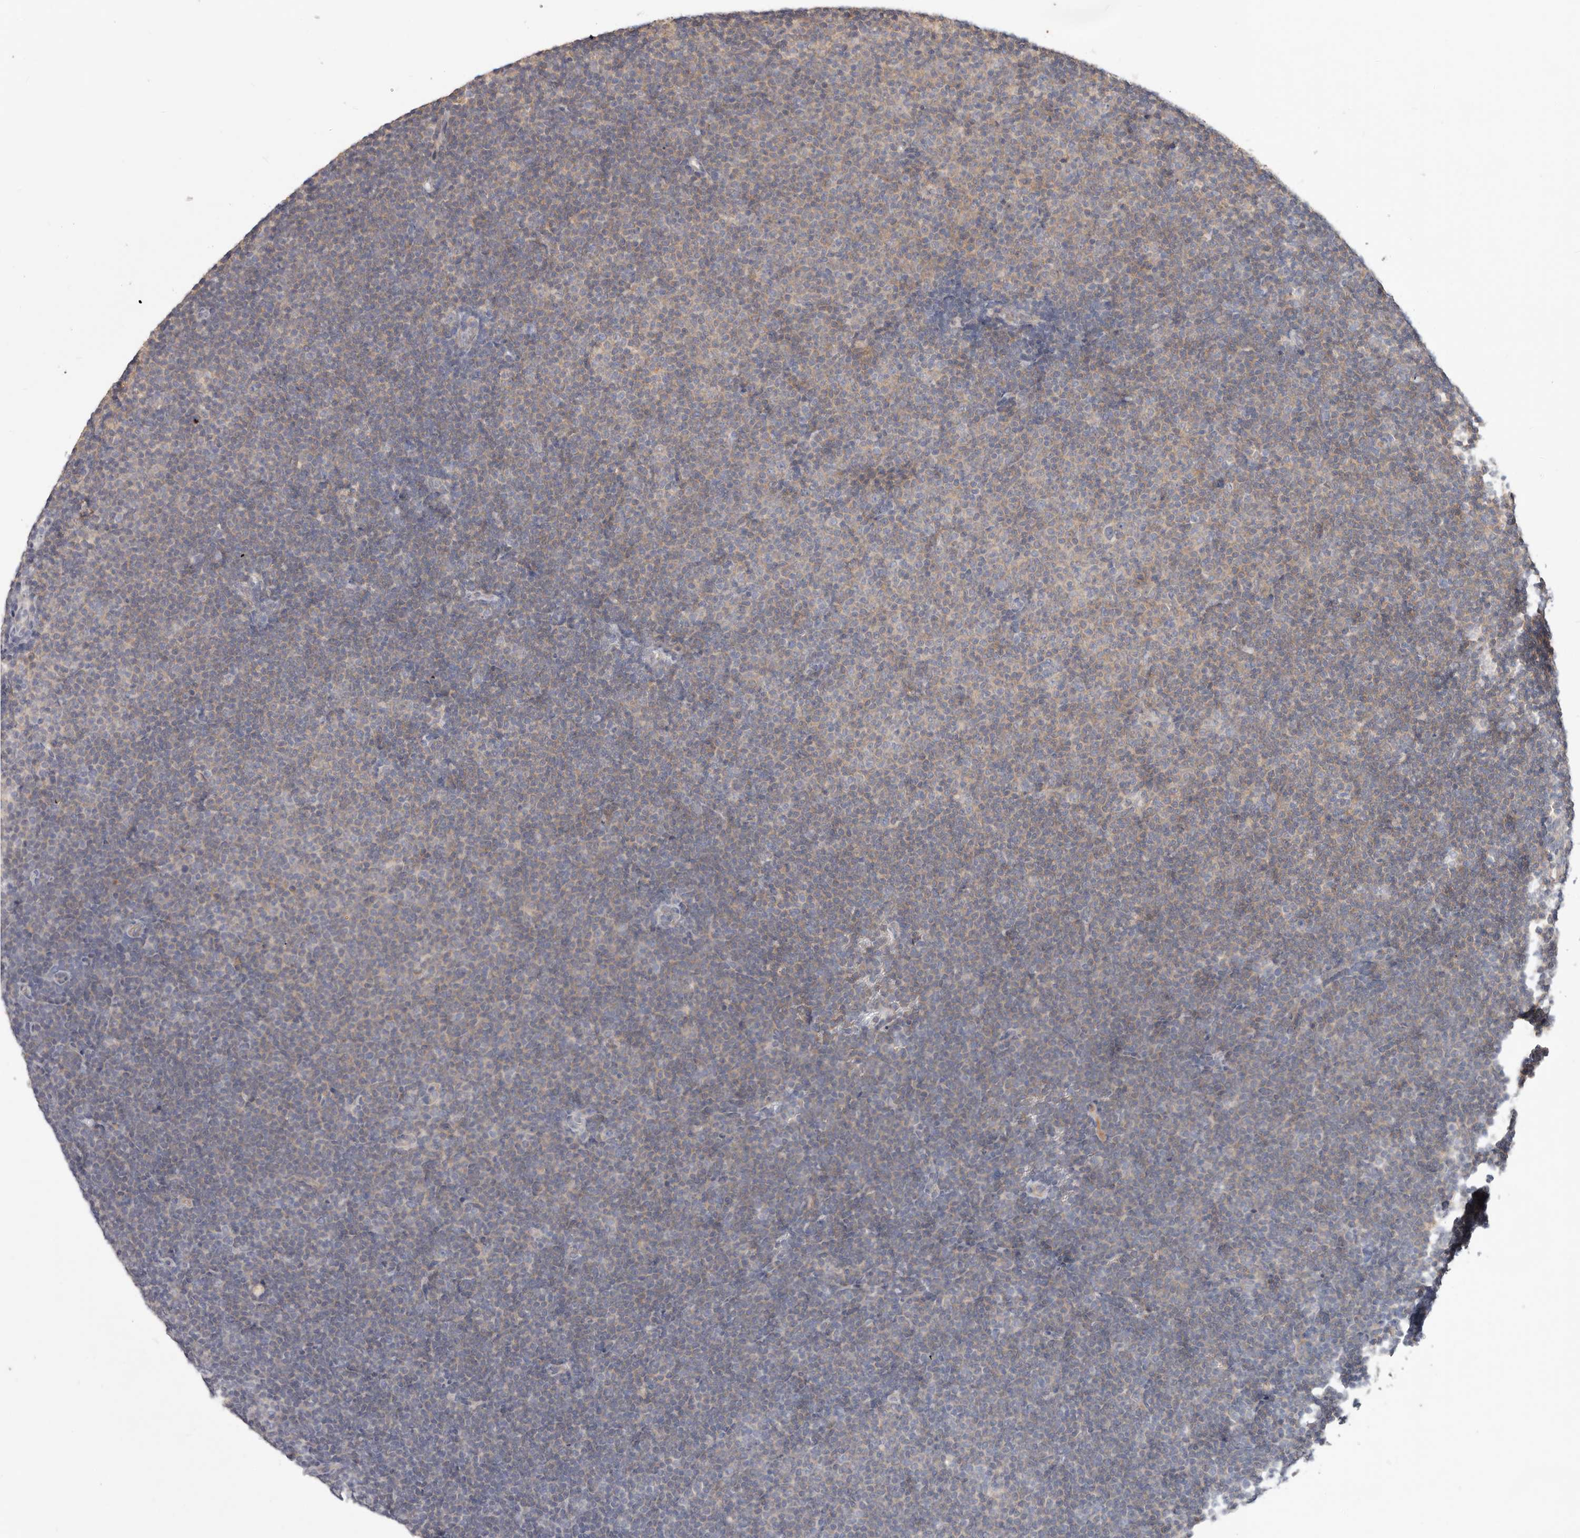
{"staining": {"intensity": "weak", "quantity": "<25%", "location": "cytoplasmic/membranous"}, "tissue": "lymphoma", "cell_type": "Tumor cells", "image_type": "cancer", "snomed": [{"axis": "morphology", "description": "Malignant lymphoma, non-Hodgkin's type, Low grade"}, {"axis": "topography", "description": "Lymph node"}], "caption": "High magnification brightfield microscopy of malignant lymphoma, non-Hodgkin's type (low-grade) stained with DAB (3,3'-diaminobenzidine) (brown) and counterstained with hematoxylin (blue): tumor cells show no significant staining.", "gene": "WDR77", "patient": {"sex": "female", "age": 53}}